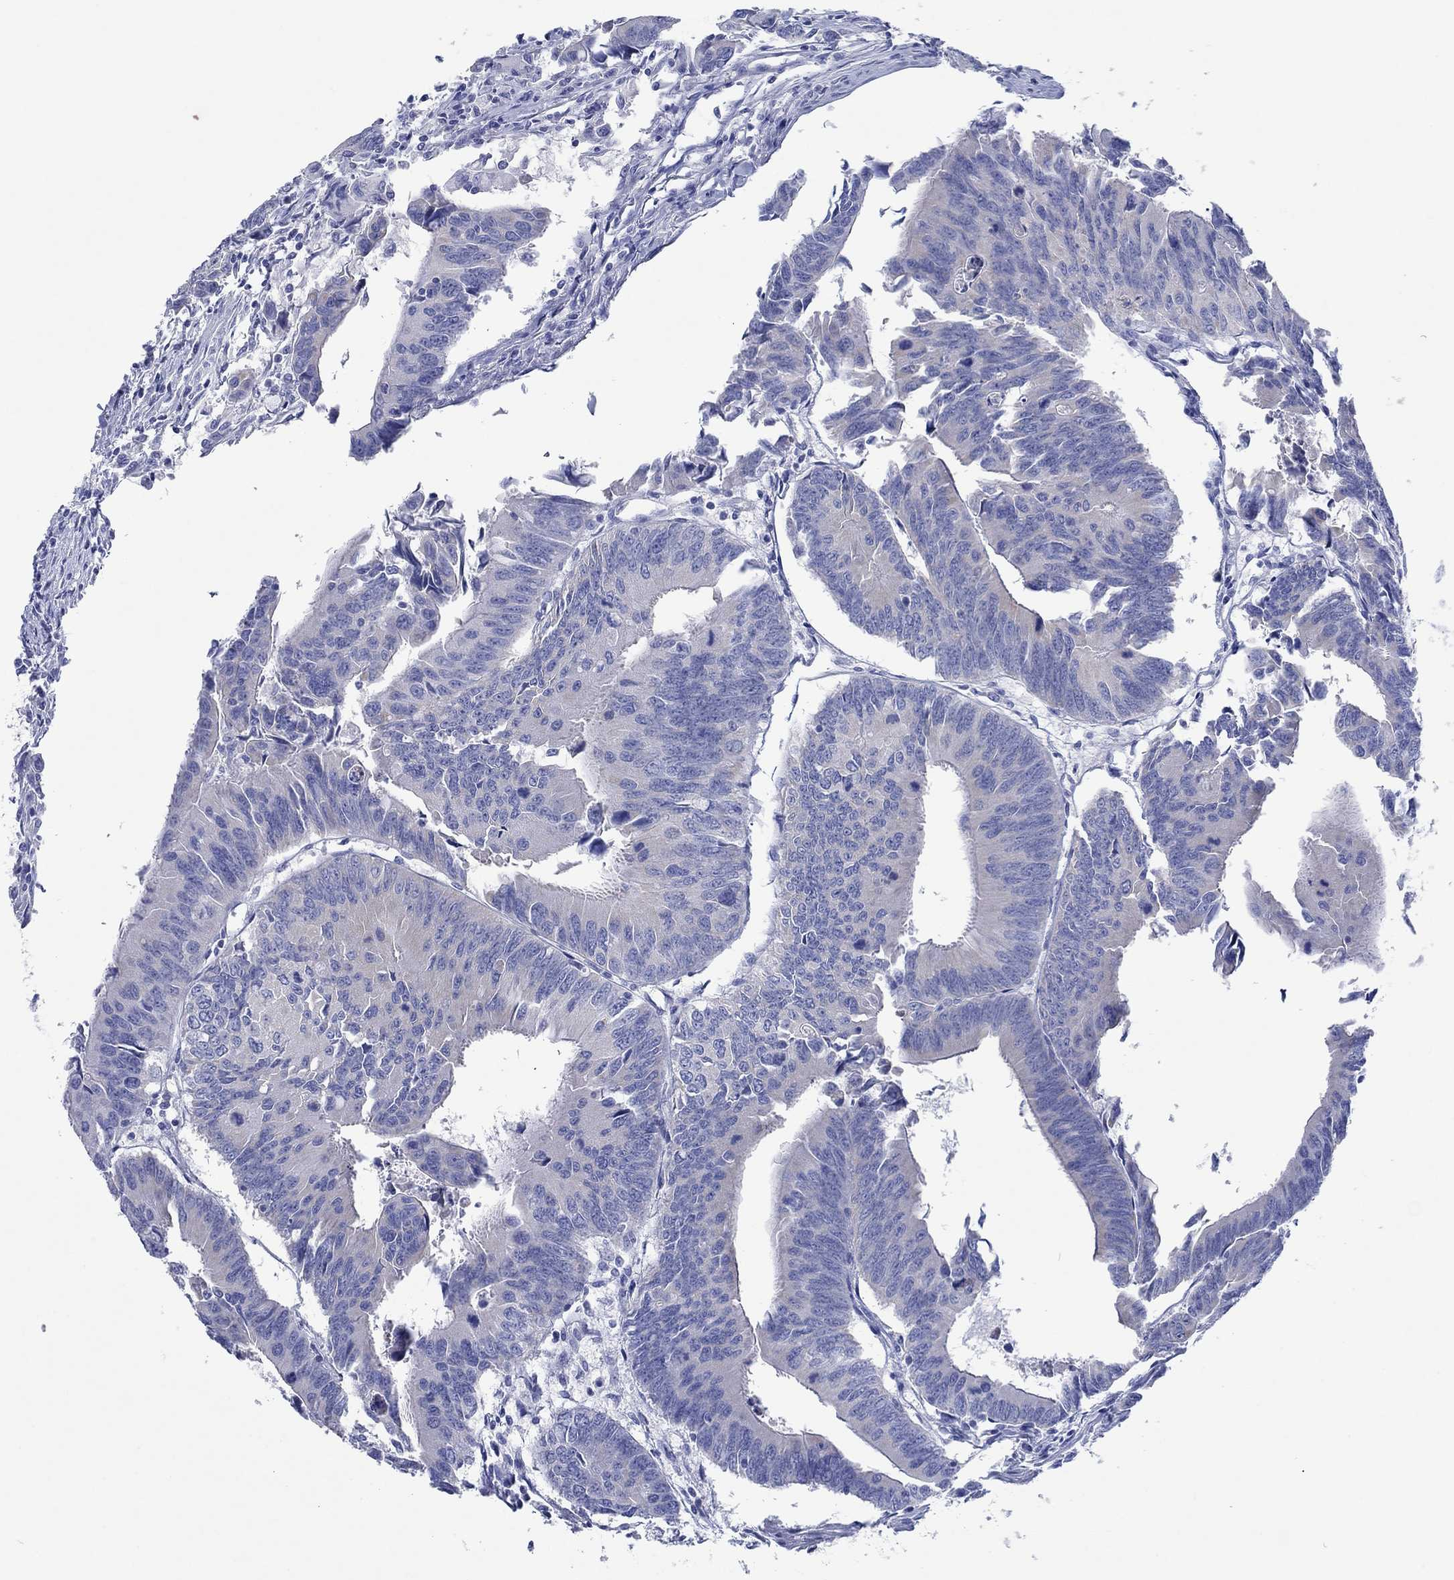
{"staining": {"intensity": "negative", "quantity": "none", "location": "none"}, "tissue": "colorectal cancer", "cell_type": "Tumor cells", "image_type": "cancer", "snomed": [{"axis": "morphology", "description": "Adenocarcinoma, NOS"}, {"axis": "topography", "description": "Rectum"}], "caption": "Immunohistochemistry (IHC) photomicrograph of colorectal cancer stained for a protein (brown), which shows no staining in tumor cells.", "gene": "HCRT", "patient": {"sex": "male", "age": 67}}